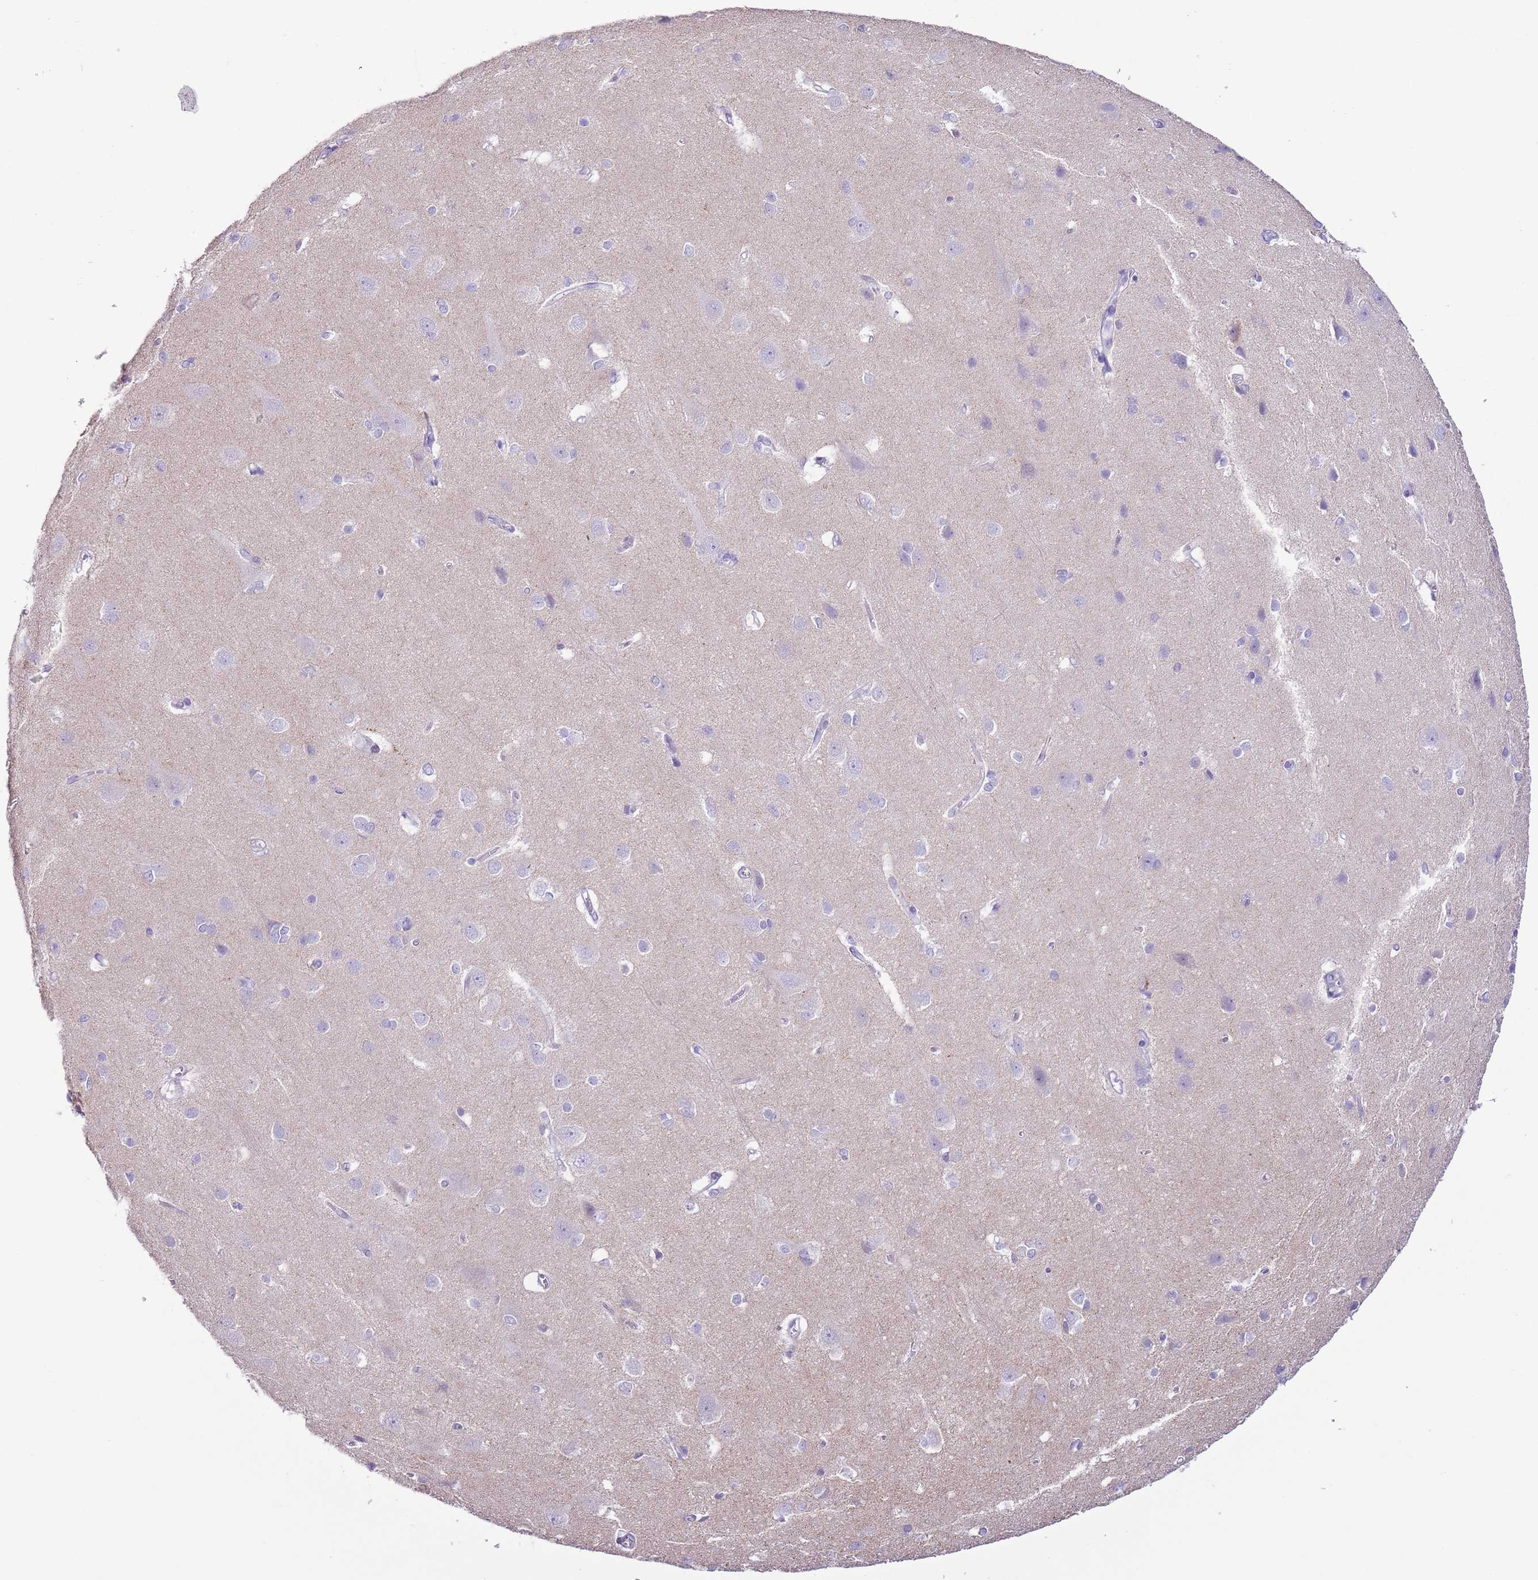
{"staining": {"intensity": "negative", "quantity": "none", "location": "none"}, "tissue": "cerebral cortex", "cell_type": "Endothelial cells", "image_type": "normal", "snomed": [{"axis": "morphology", "description": "Normal tissue, NOS"}, {"axis": "topography", "description": "Cerebral cortex"}], "caption": "High magnification brightfield microscopy of normal cerebral cortex stained with DAB (brown) and counterstained with hematoxylin (blue): endothelial cells show no significant staining.", "gene": "SLC7A14", "patient": {"sex": "male", "age": 37}}